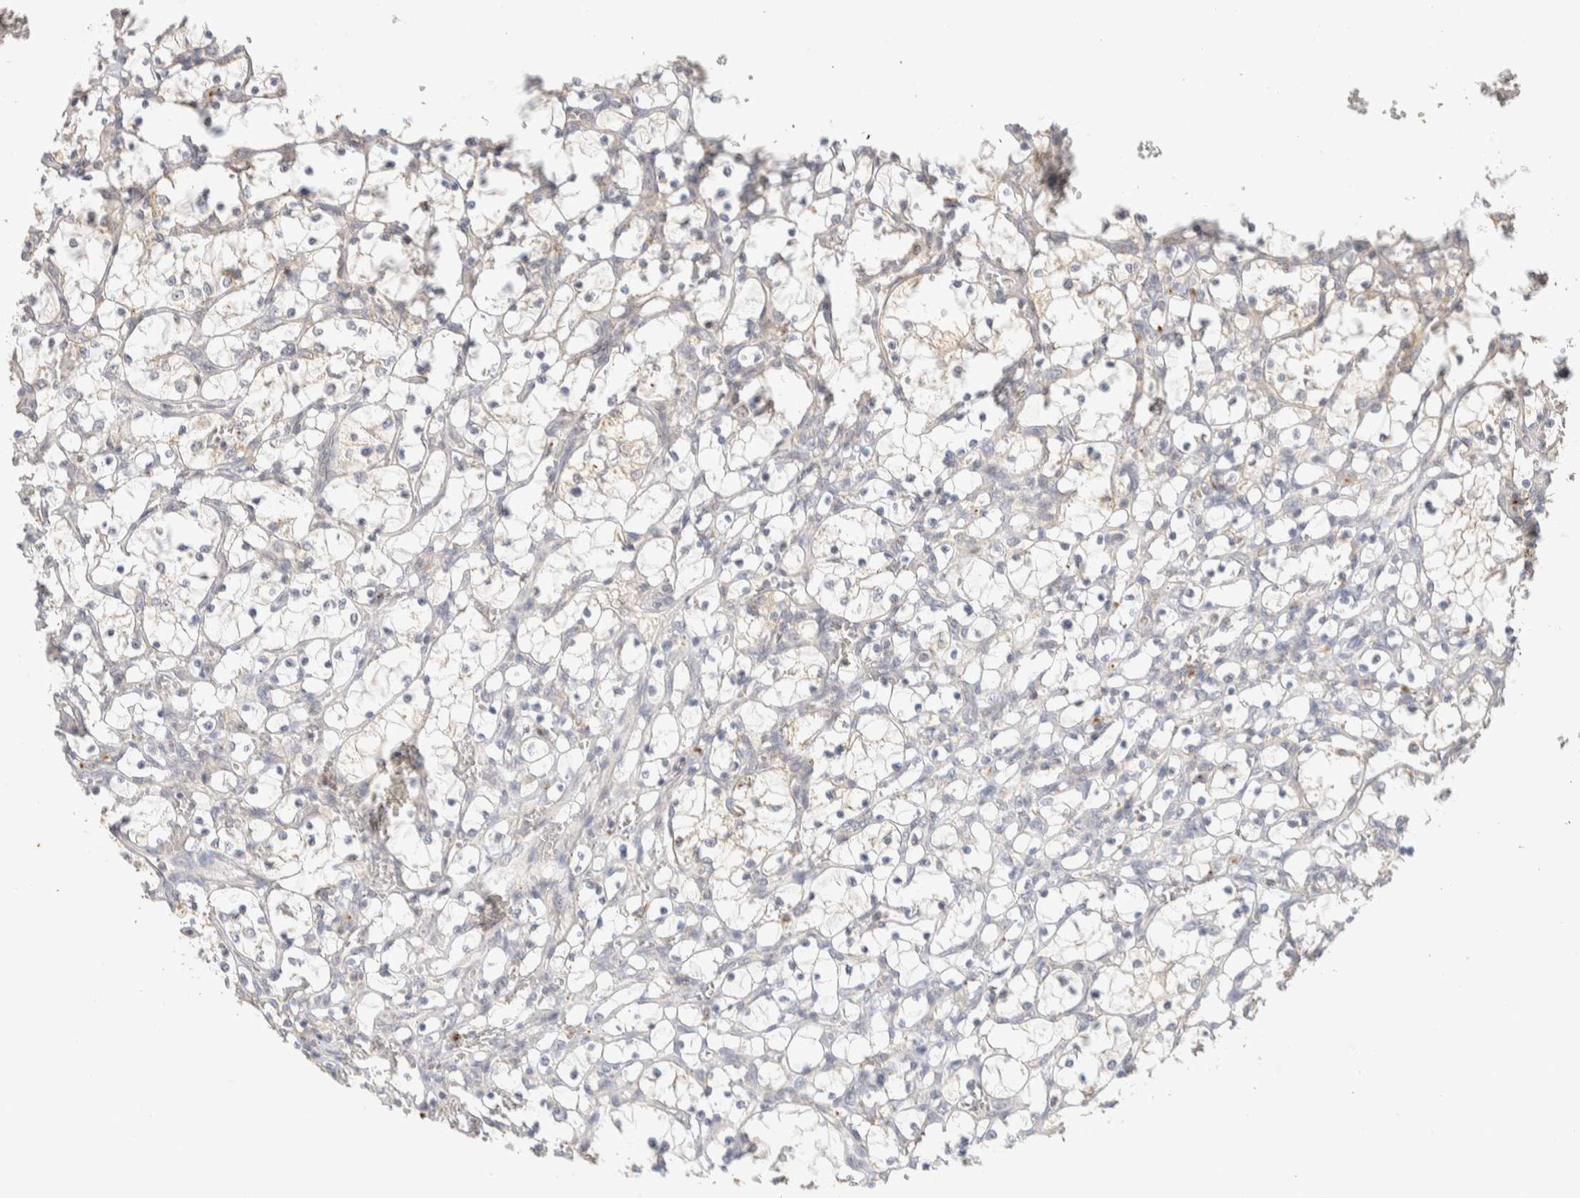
{"staining": {"intensity": "negative", "quantity": "none", "location": "none"}, "tissue": "renal cancer", "cell_type": "Tumor cells", "image_type": "cancer", "snomed": [{"axis": "morphology", "description": "Adenocarcinoma, NOS"}, {"axis": "topography", "description": "Kidney"}], "caption": "Micrograph shows no protein expression in tumor cells of renal cancer tissue.", "gene": "ITPA", "patient": {"sex": "female", "age": 69}}